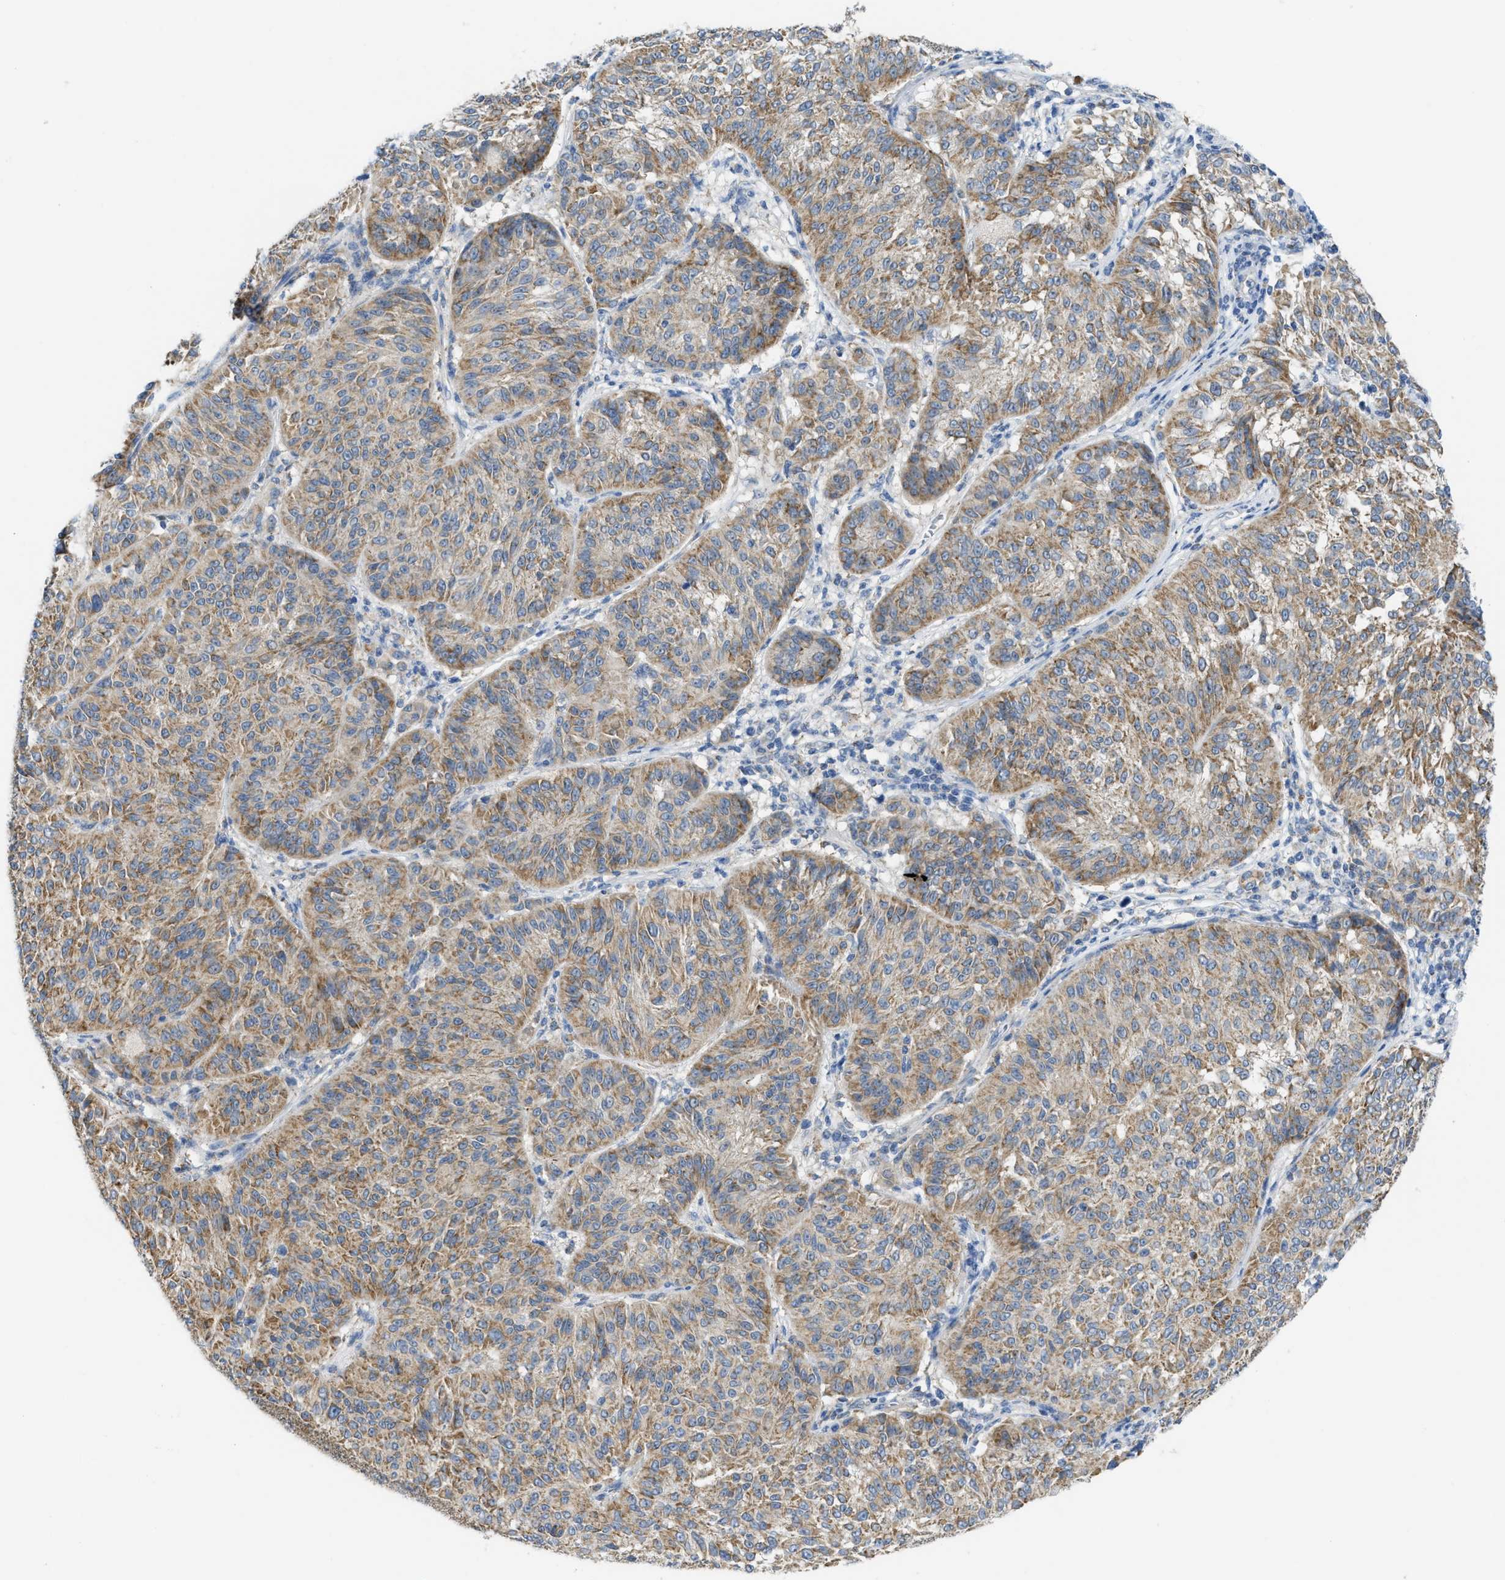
{"staining": {"intensity": "moderate", "quantity": ">75%", "location": "cytoplasmic/membranous"}, "tissue": "melanoma", "cell_type": "Tumor cells", "image_type": "cancer", "snomed": [{"axis": "morphology", "description": "Malignant melanoma, NOS"}, {"axis": "topography", "description": "Skin"}], "caption": "Melanoma stained with immunohistochemistry (IHC) reveals moderate cytoplasmic/membranous positivity in approximately >75% of tumor cells.", "gene": "GATD3", "patient": {"sex": "female", "age": 72}}